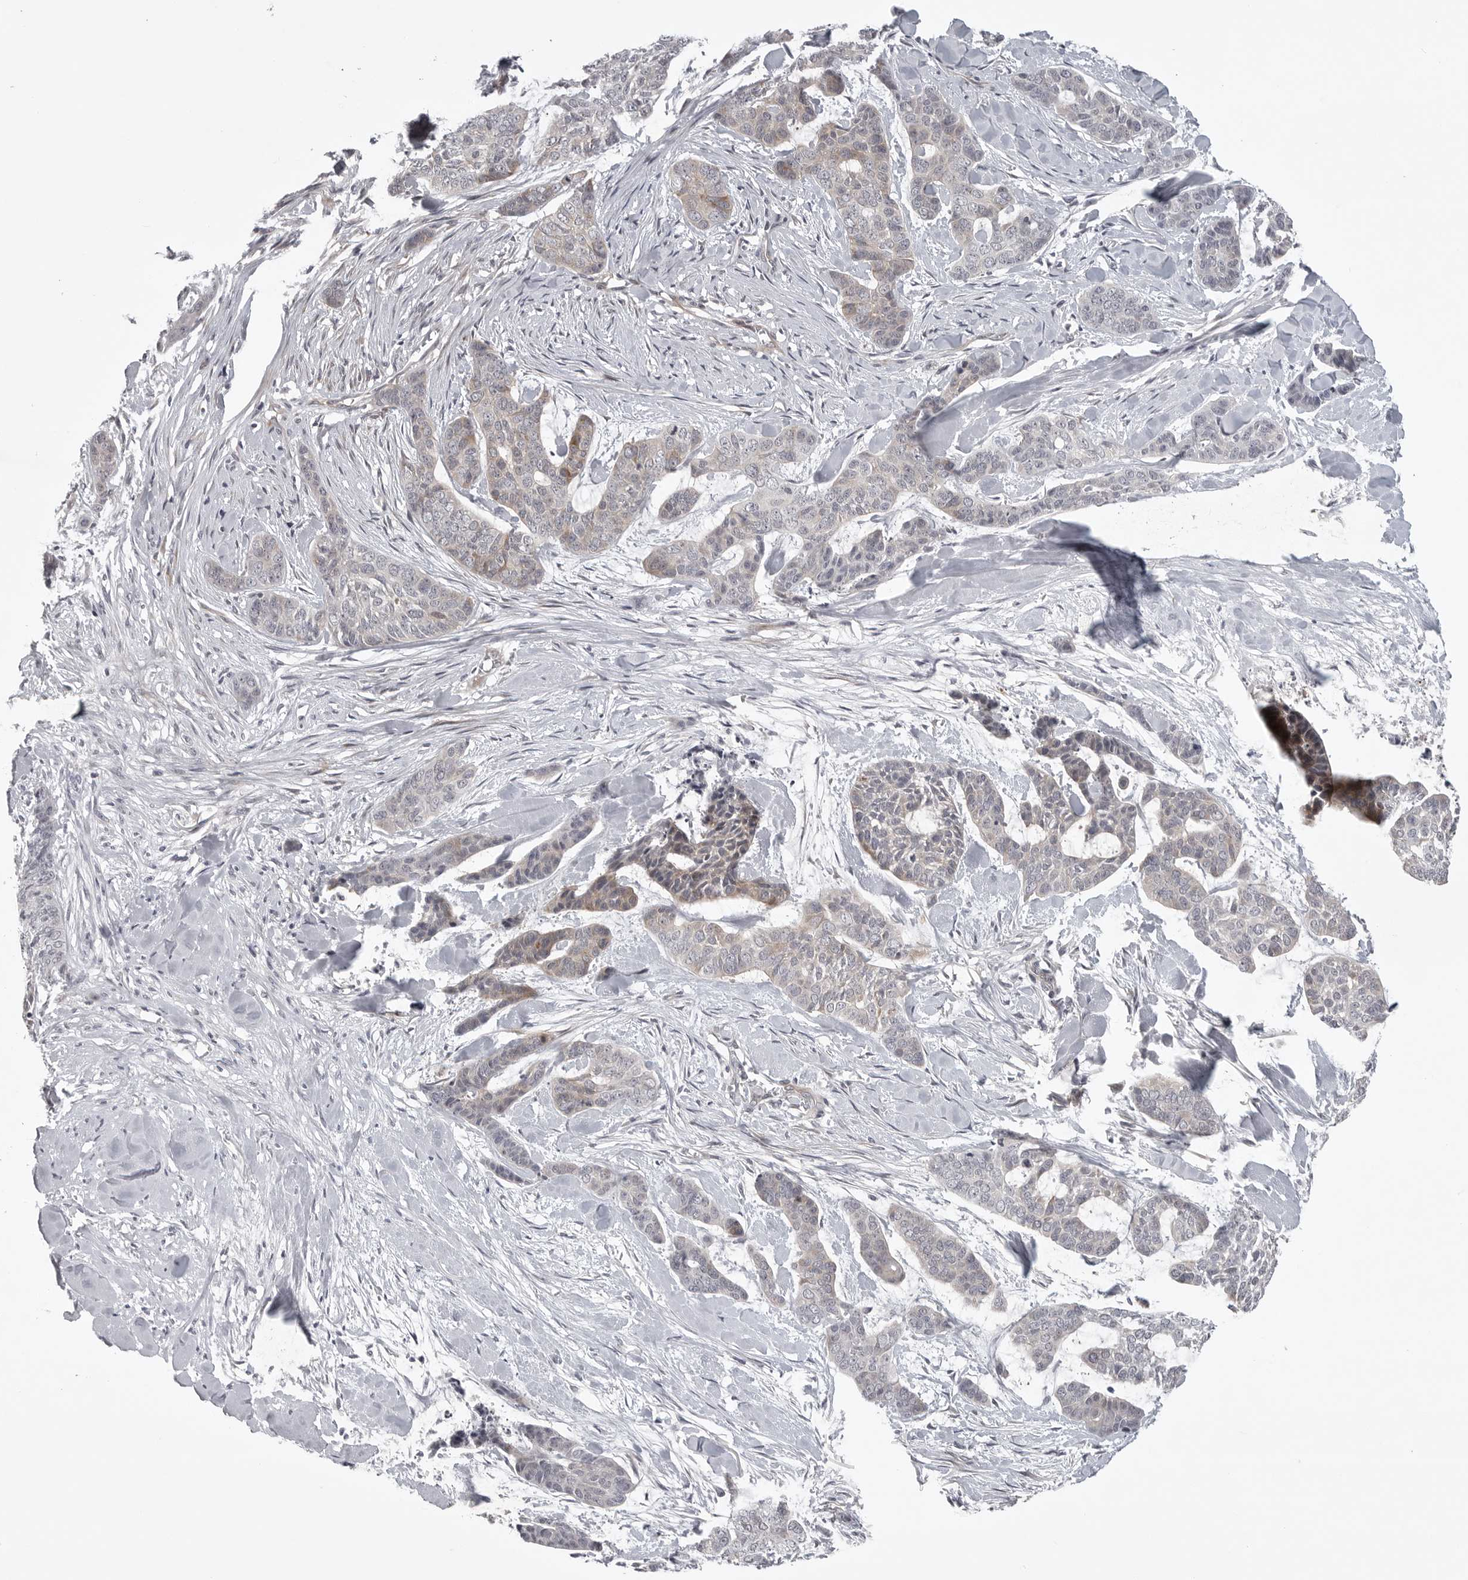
{"staining": {"intensity": "moderate", "quantity": "<25%", "location": "cytoplasmic/membranous"}, "tissue": "skin cancer", "cell_type": "Tumor cells", "image_type": "cancer", "snomed": [{"axis": "morphology", "description": "Basal cell carcinoma"}, {"axis": "topography", "description": "Skin"}], "caption": "Protein expression analysis of human skin cancer (basal cell carcinoma) reveals moderate cytoplasmic/membranous staining in about <25% of tumor cells.", "gene": "CD300LD", "patient": {"sex": "female", "age": 64}}